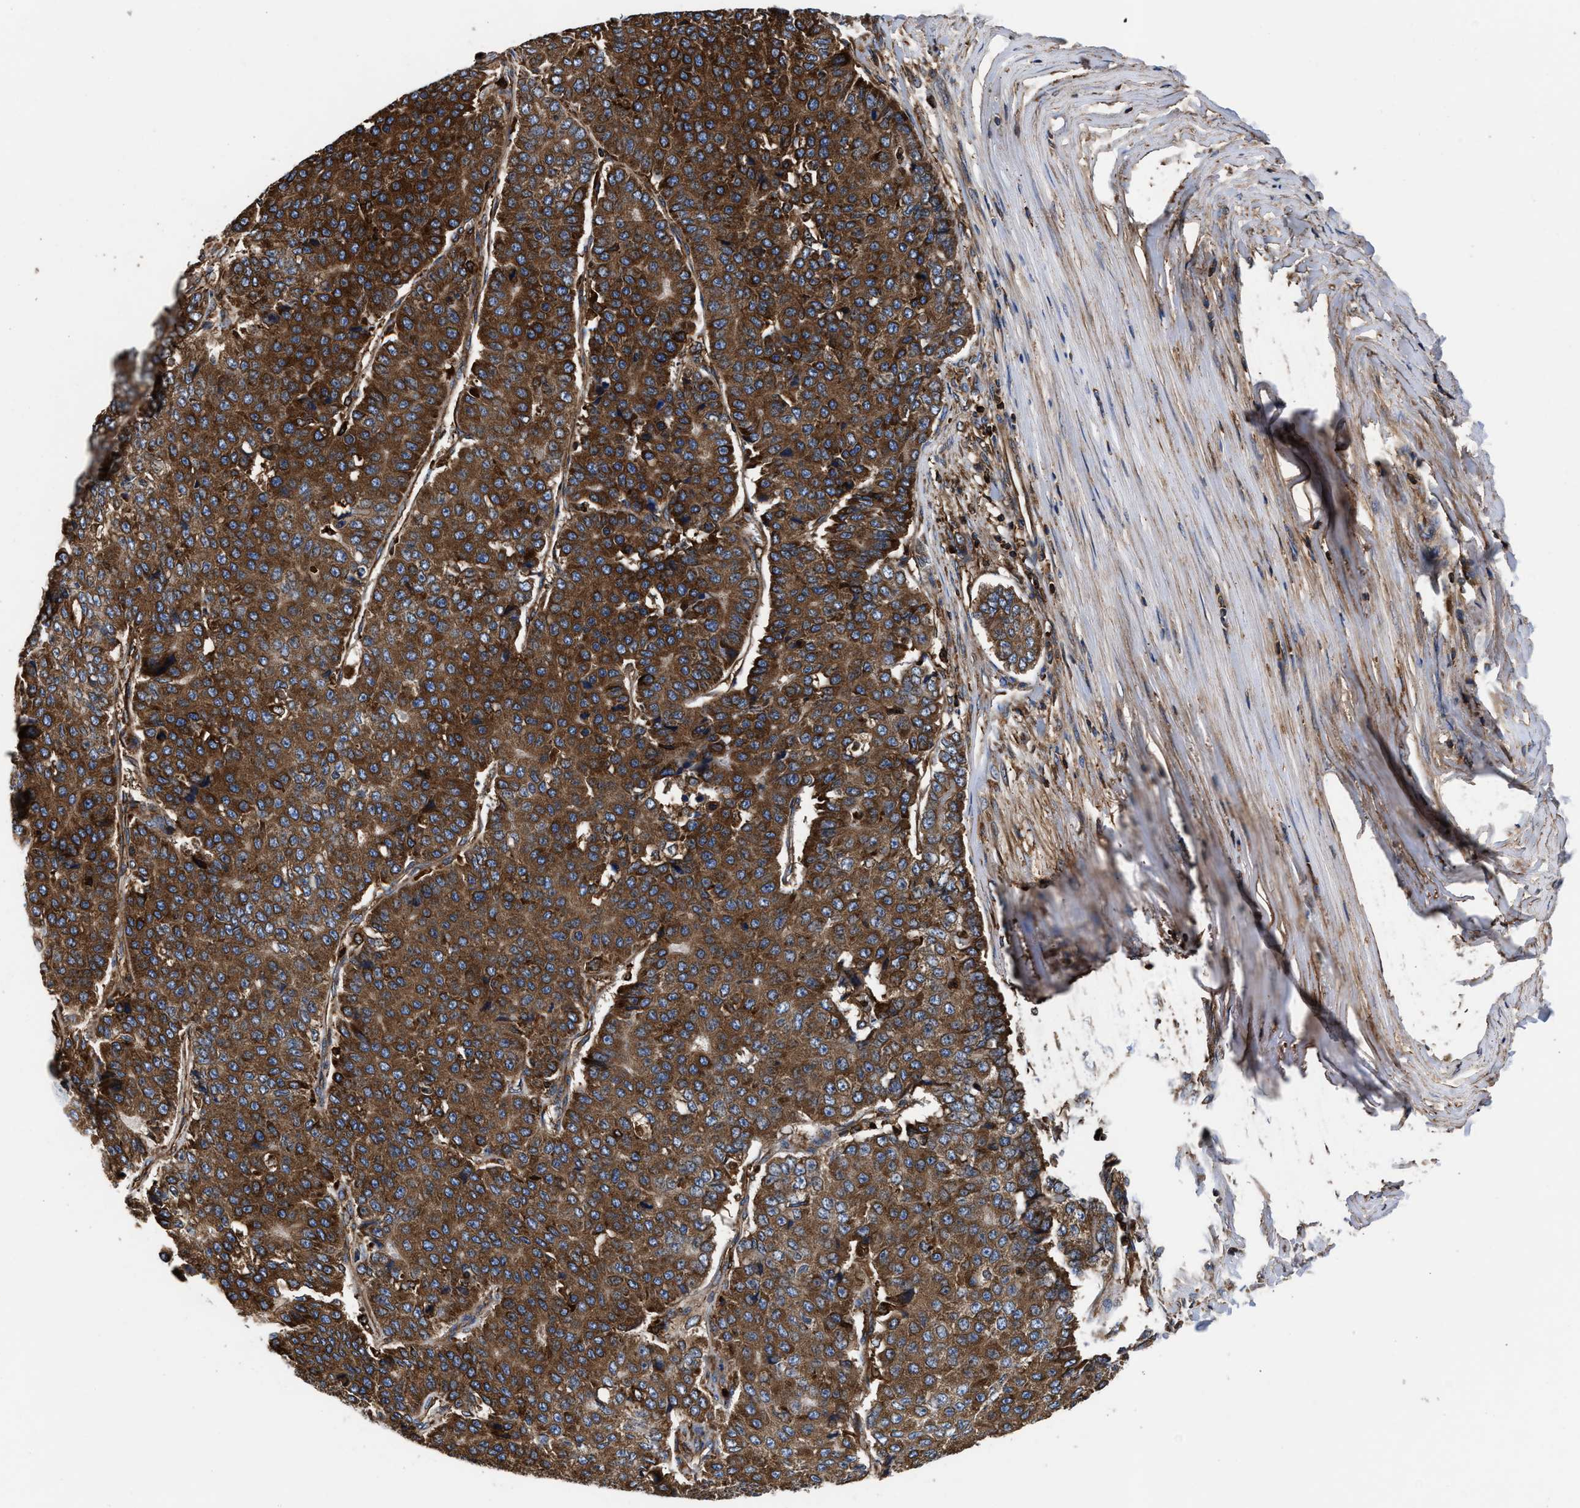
{"staining": {"intensity": "strong", "quantity": ">75%", "location": "cytoplasmic/membranous"}, "tissue": "pancreatic cancer", "cell_type": "Tumor cells", "image_type": "cancer", "snomed": [{"axis": "morphology", "description": "Adenocarcinoma, NOS"}, {"axis": "topography", "description": "Pancreas"}], "caption": "Tumor cells exhibit strong cytoplasmic/membranous positivity in approximately >75% of cells in pancreatic adenocarcinoma. (IHC, brightfield microscopy, high magnification).", "gene": "KYAT1", "patient": {"sex": "male", "age": 50}}